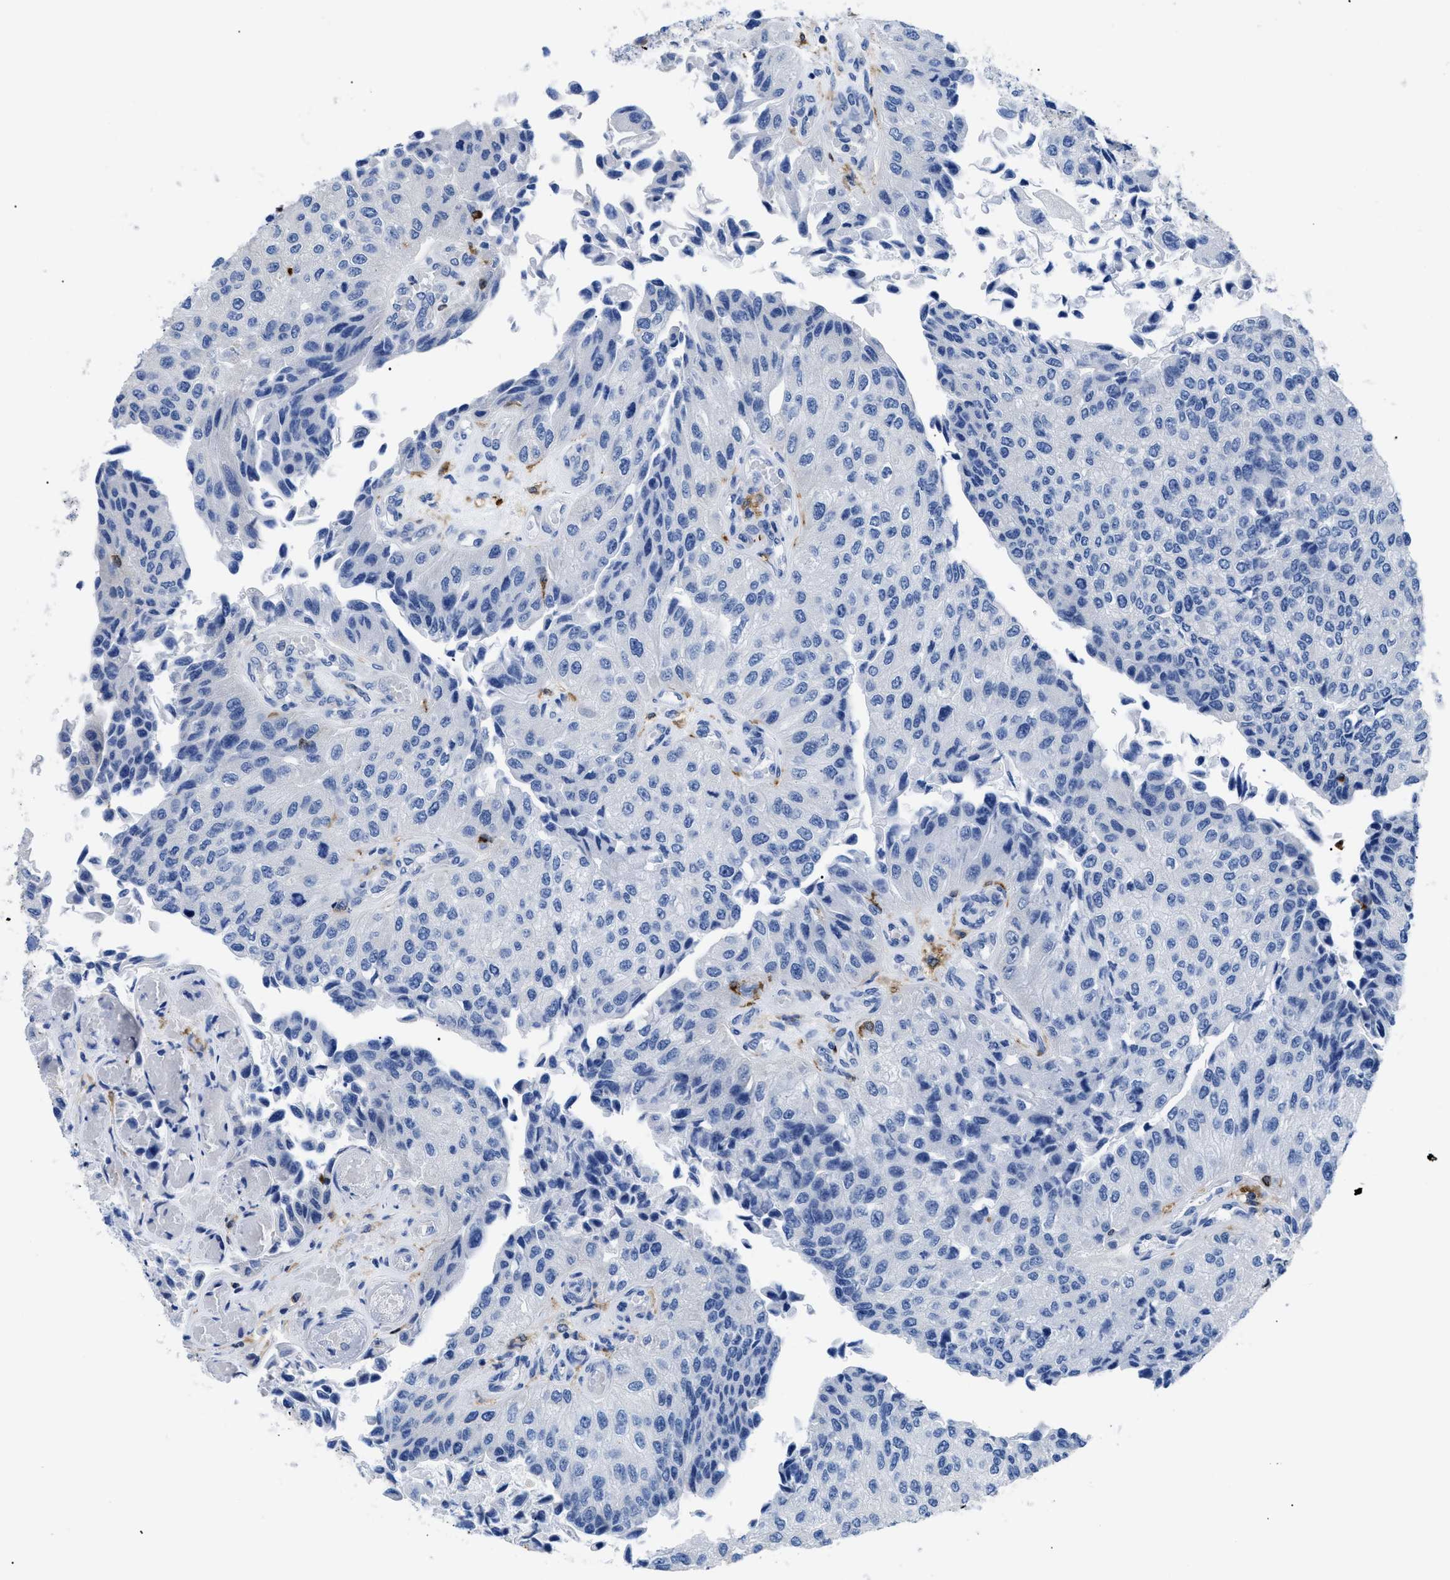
{"staining": {"intensity": "negative", "quantity": "none", "location": "none"}, "tissue": "urothelial cancer", "cell_type": "Tumor cells", "image_type": "cancer", "snomed": [{"axis": "morphology", "description": "Urothelial carcinoma, High grade"}, {"axis": "topography", "description": "Kidney"}, {"axis": "topography", "description": "Urinary bladder"}], "caption": "This is a image of IHC staining of urothelial cancer, which shows no staining in tumor cells.", "gene": "HLA-DPA1", "patient": {"sex": "male", "age": 77}}